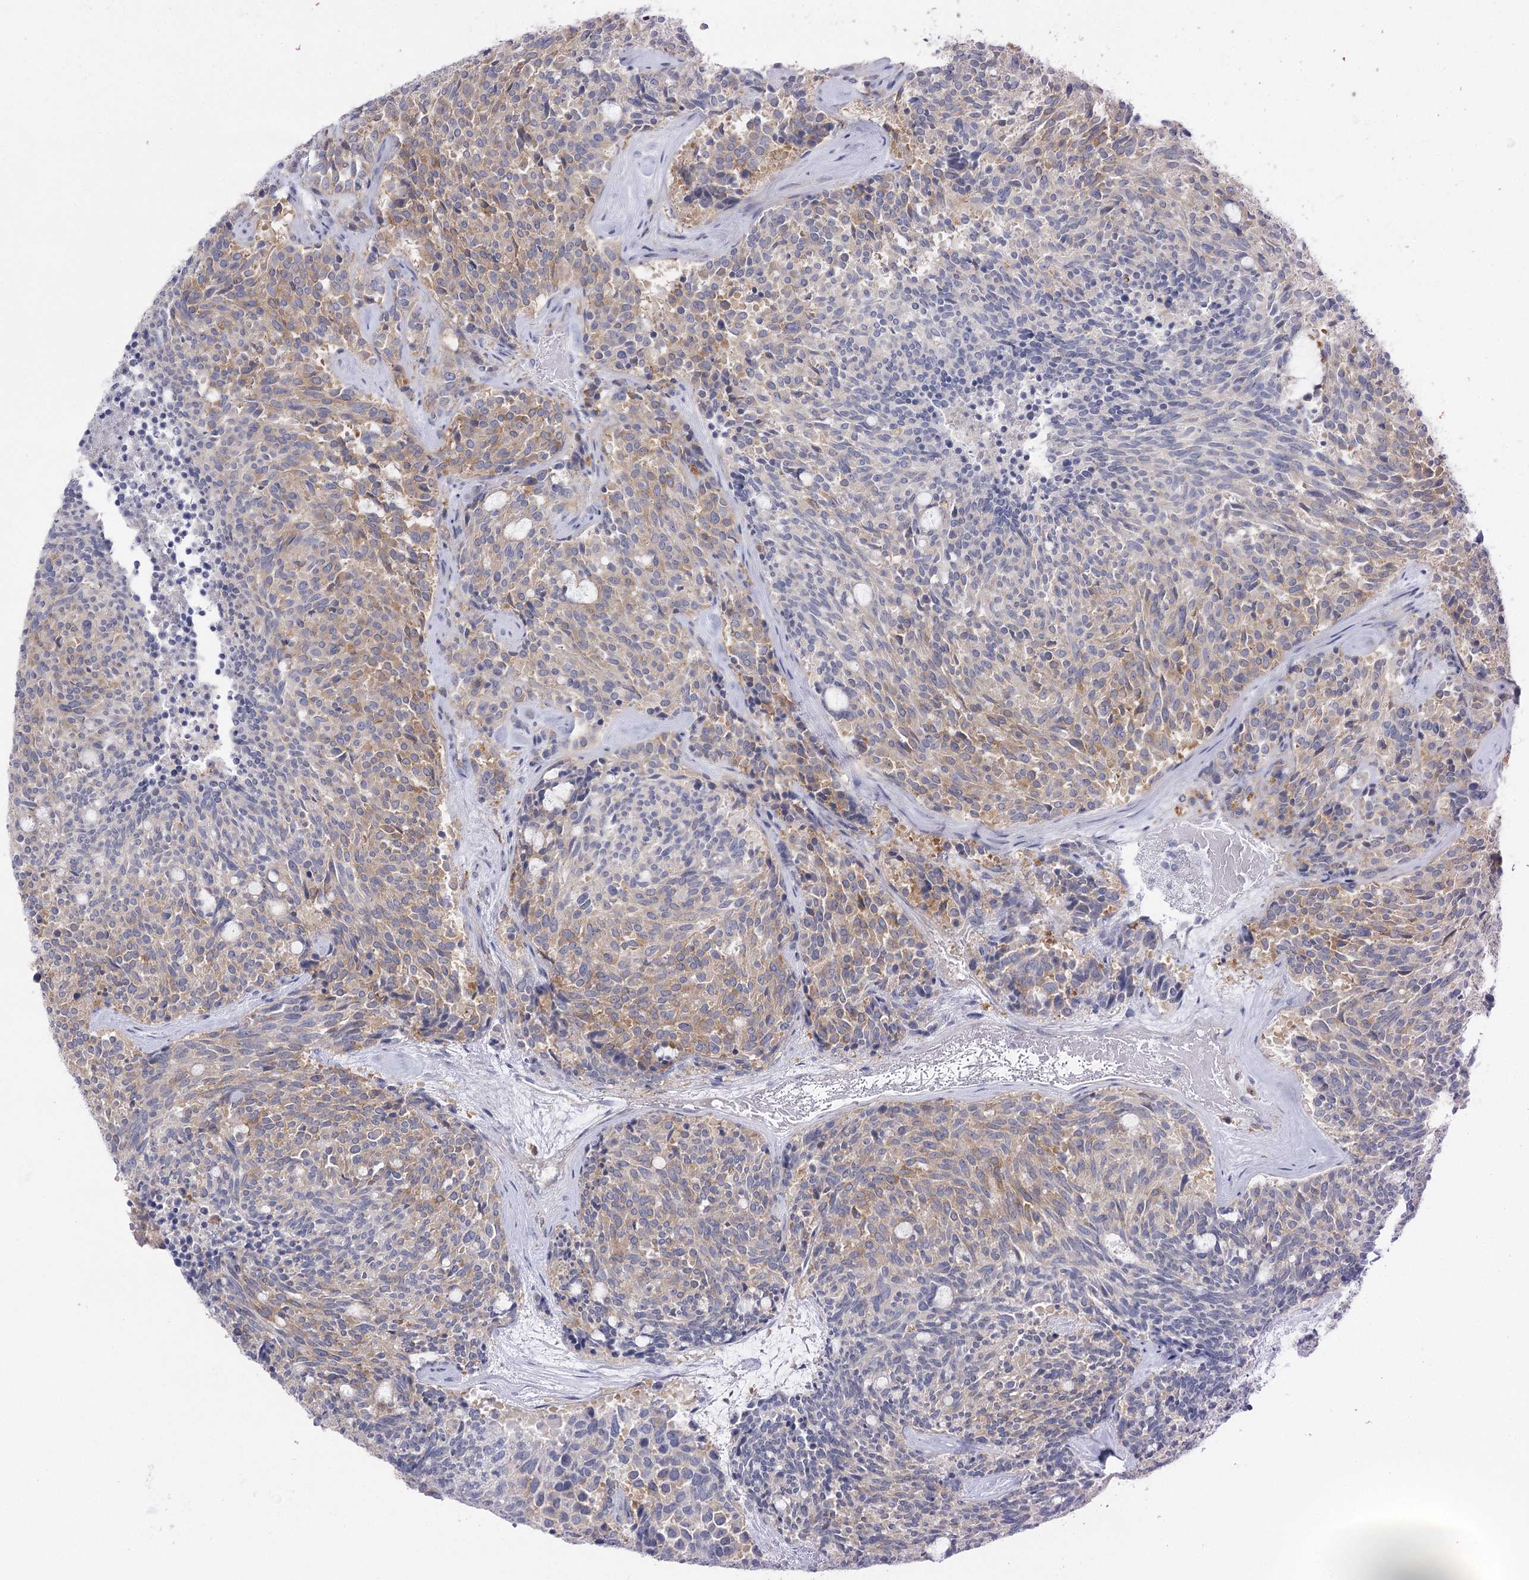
{"staining": {"intensity": "moderate", "quantity": "<25%", "location": "cytoplasmic/membranous"}, "tissue": "carcinoid", "cell_type": "Tumor cells", "image_type": "cancer", "snomed": [{"axis": "morphology", "description": "Carcinoid, malignant, NOS"}, {"axis": "topography", "description": "Pancreas"}], "caption": "Protein expression analysis of human carcinoid reveals moderate cytoplasmic/membranous positivity in approximately <25% of tumor cells.", "gene": "CCDC88A", "patient": {"sex": "female", "age": 54}}